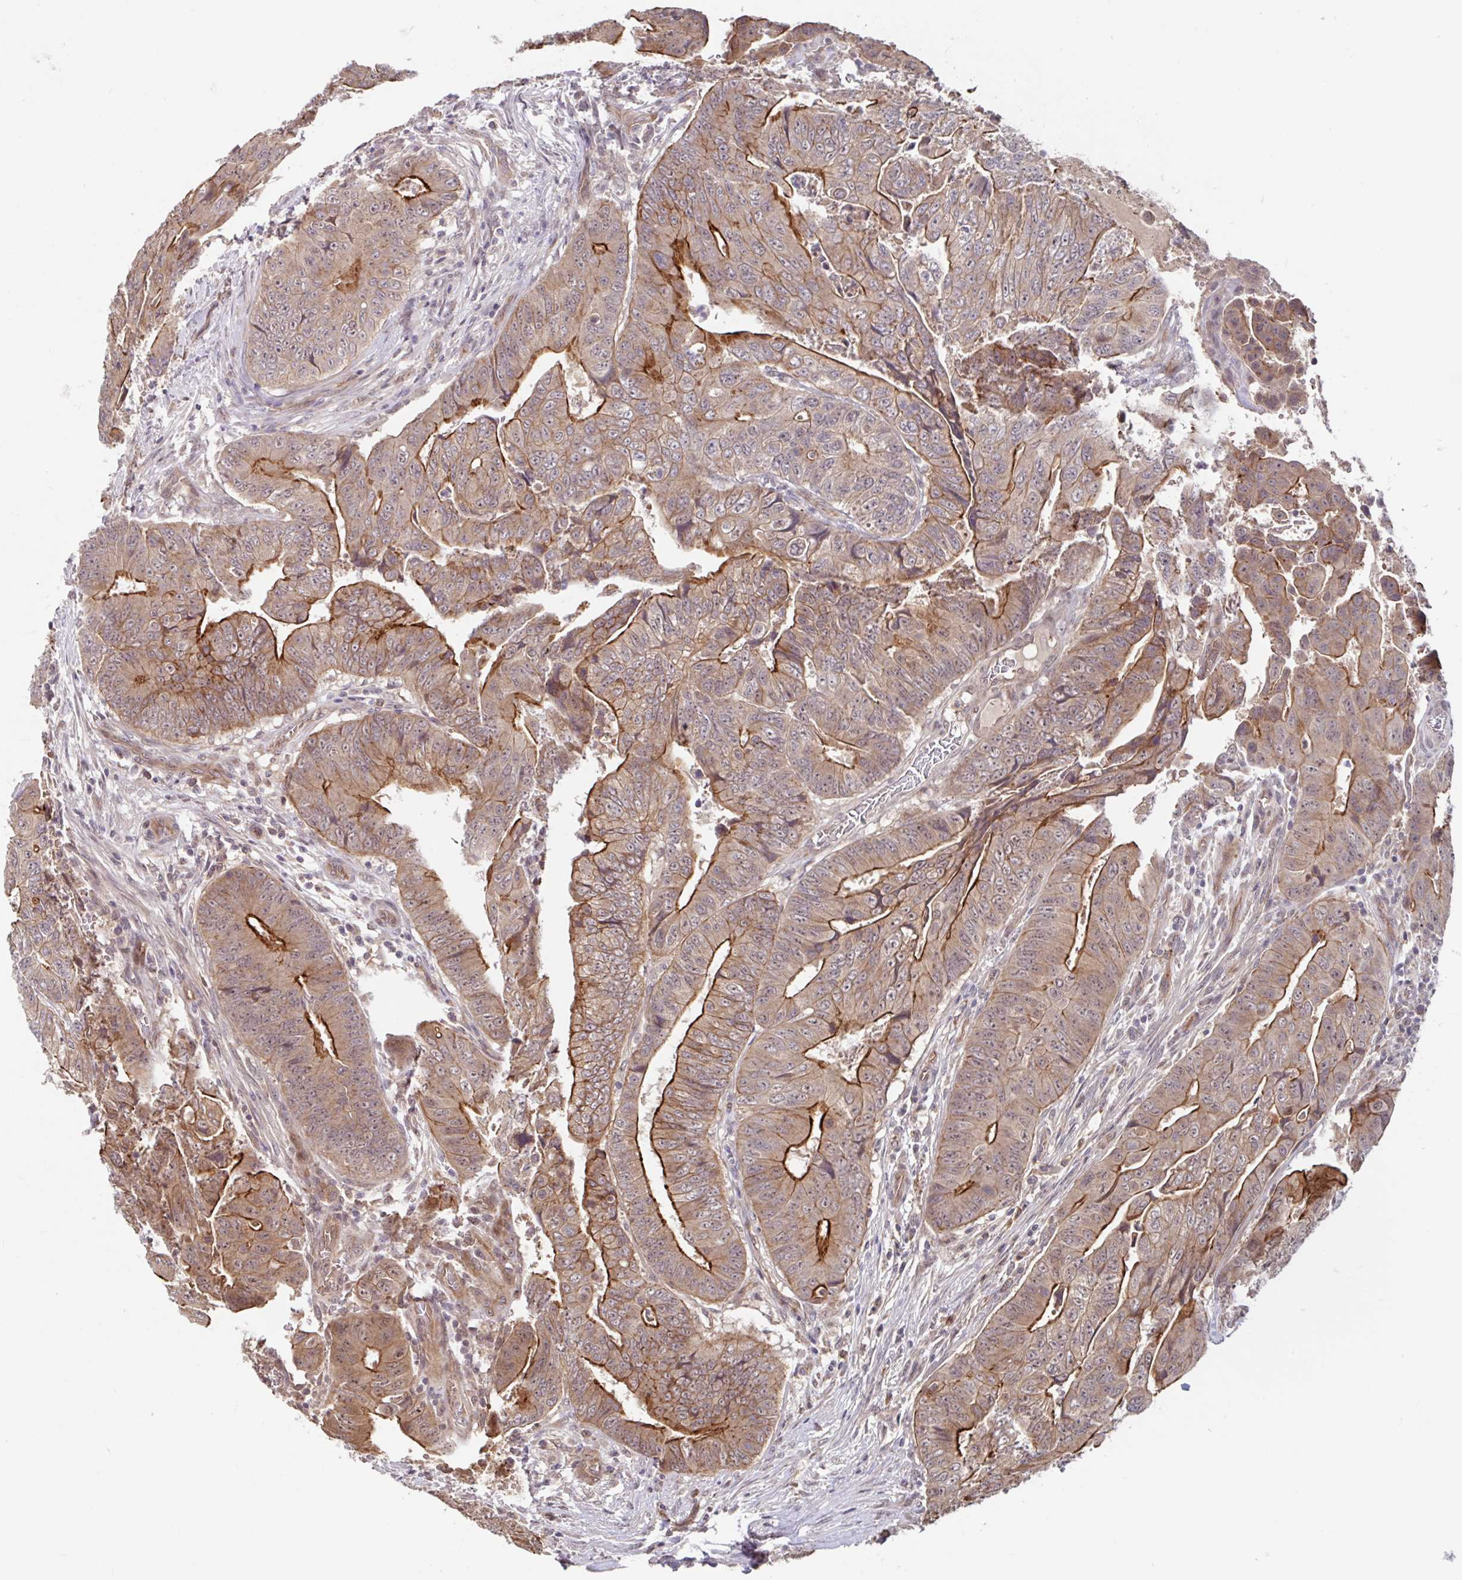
{"staining": {"intensity": "strong", "quantity": "25%-75%", "location": "cytoplasmic/membranous"}, "tissue": "colorectal cancer", "cell_type": "Tumor cells", "image_type": "cancer", "snomed": [{"axis": "morphology", "description": "Adenocarcinoma, NOS"}, {"axis": "topography", "description": "Colon"}], "caption": "Immunohistochemical staining of human colorectal cancer (adenocarcinoma) demonstrates strong cytoplasmic/membranous protein expression in about 25%-75% of tumor cells. The staining was performed using DAB (3,3'-diaminobenzidine) to visualize the protein expression in brown, while the nuclei were stained in blue with hematoxylin (Magnification: 20x).", "gene": "STYXL1", "patient": {"sex": "female", "age": 48}}